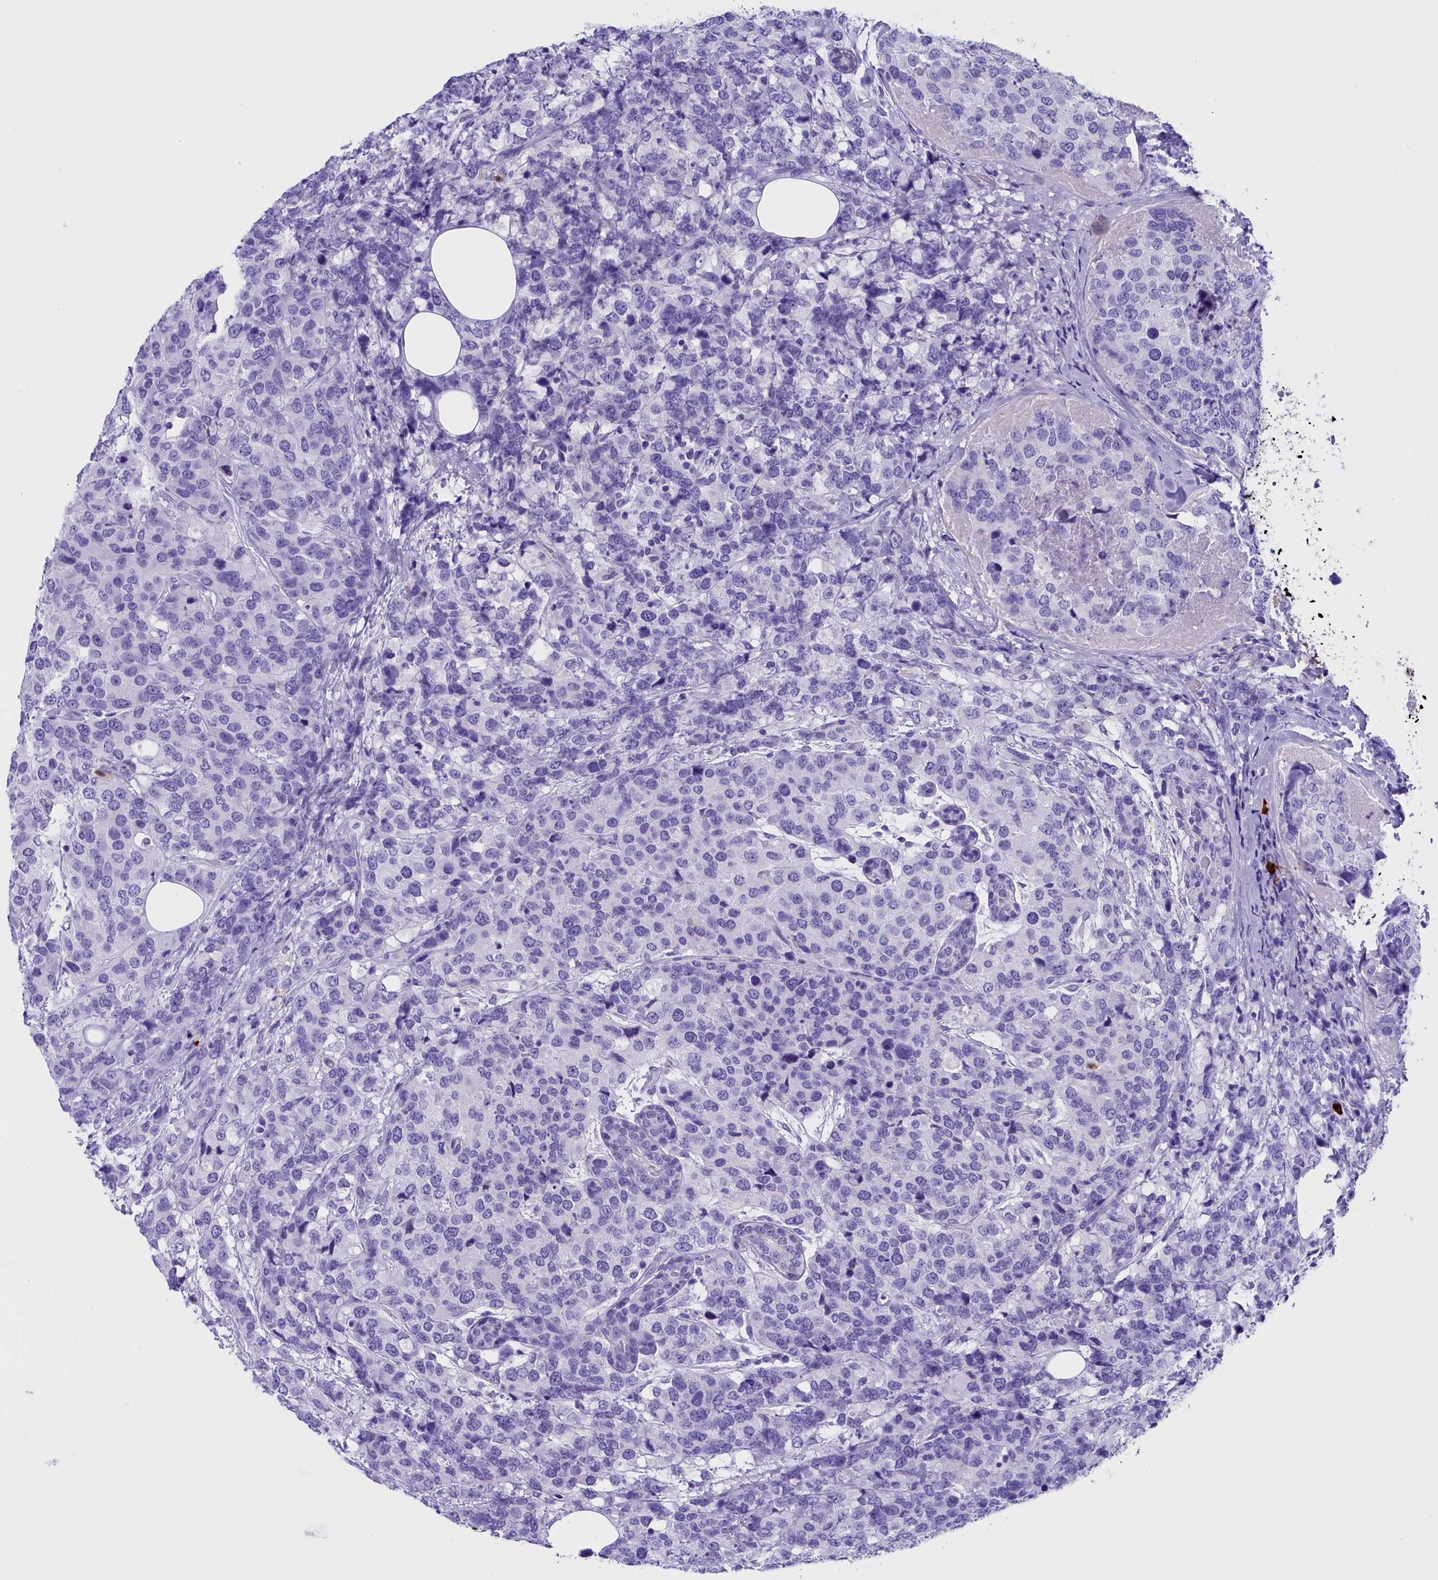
{"staining": {"intensity": "negative", "quantity": "none", "location": "none"}, "tissue": "breast cancer", "cell_type": "Tumor cells", "image_type": "cancer", "snomed": [{"axis": "morphology", "description": "Lobular carcinoma"}, {"axis": "topography", "description": "Breast"}], "caption": "DAB (3,3'-diaminobenzidine) immunohistochemical staining of lobular carcinoma (breast) reveals no significant positivity in tumor cells.", "gene": "CLC", "patient": {"sex": "female", "age": 59}}